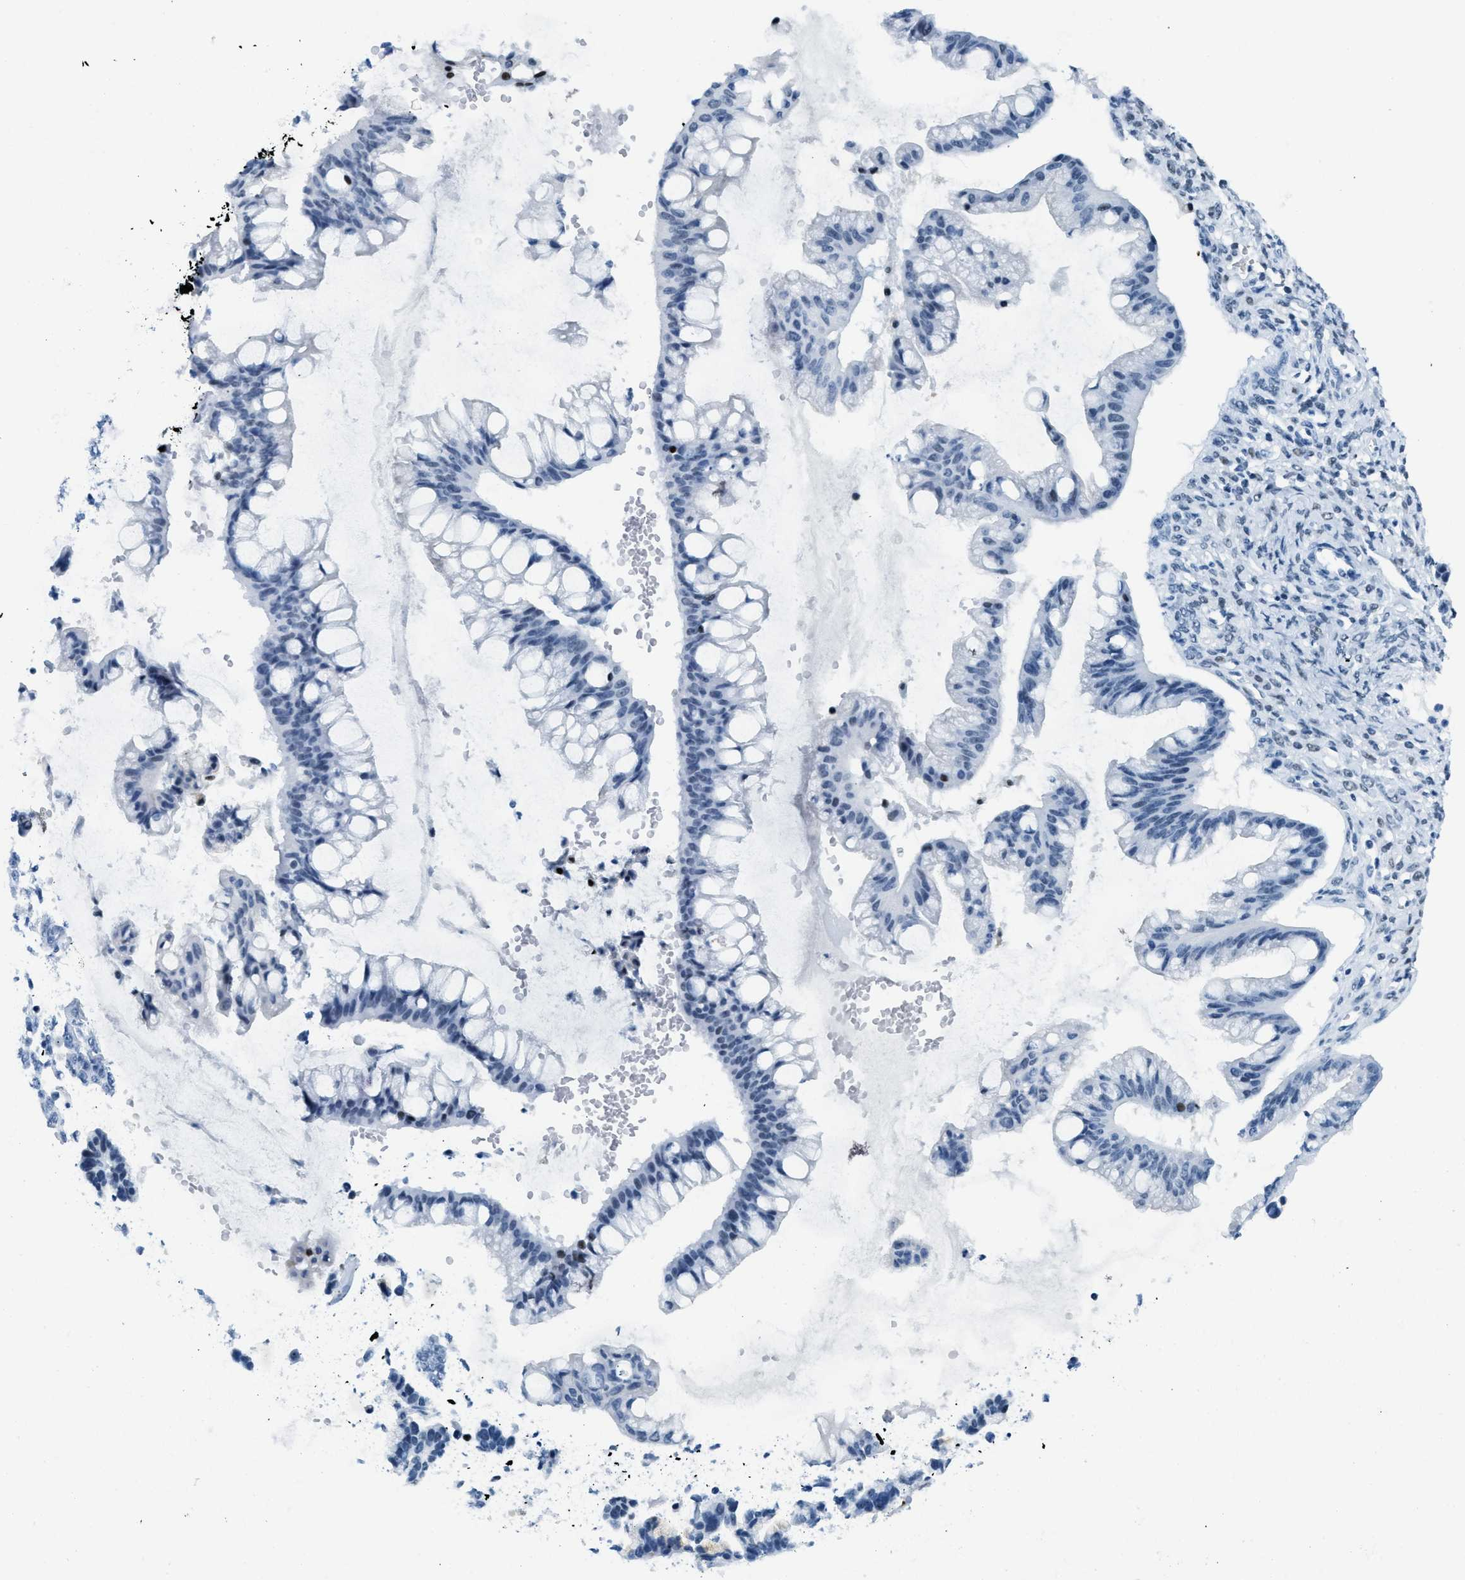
{"staining": {"intensity": "moderate", "quantity": "<25%", "location": "nuclear"}, "tissue": "ovarian cancer", "cell_type": "Tumor cells", "image_type": "cancer", "snomed": [{"axis": "morphology", "description": "Cystadenocarcinoma, mucinous, NOS"}, {"axis": "topography", "description": "Ovary"}], "caption": "Moderate nuclear protein expression is appreciated in about <25% of tumor cells in ovarian cancer.", "gene": "PLA2G2A", "patient": {"sex": "female", "age": 73}}